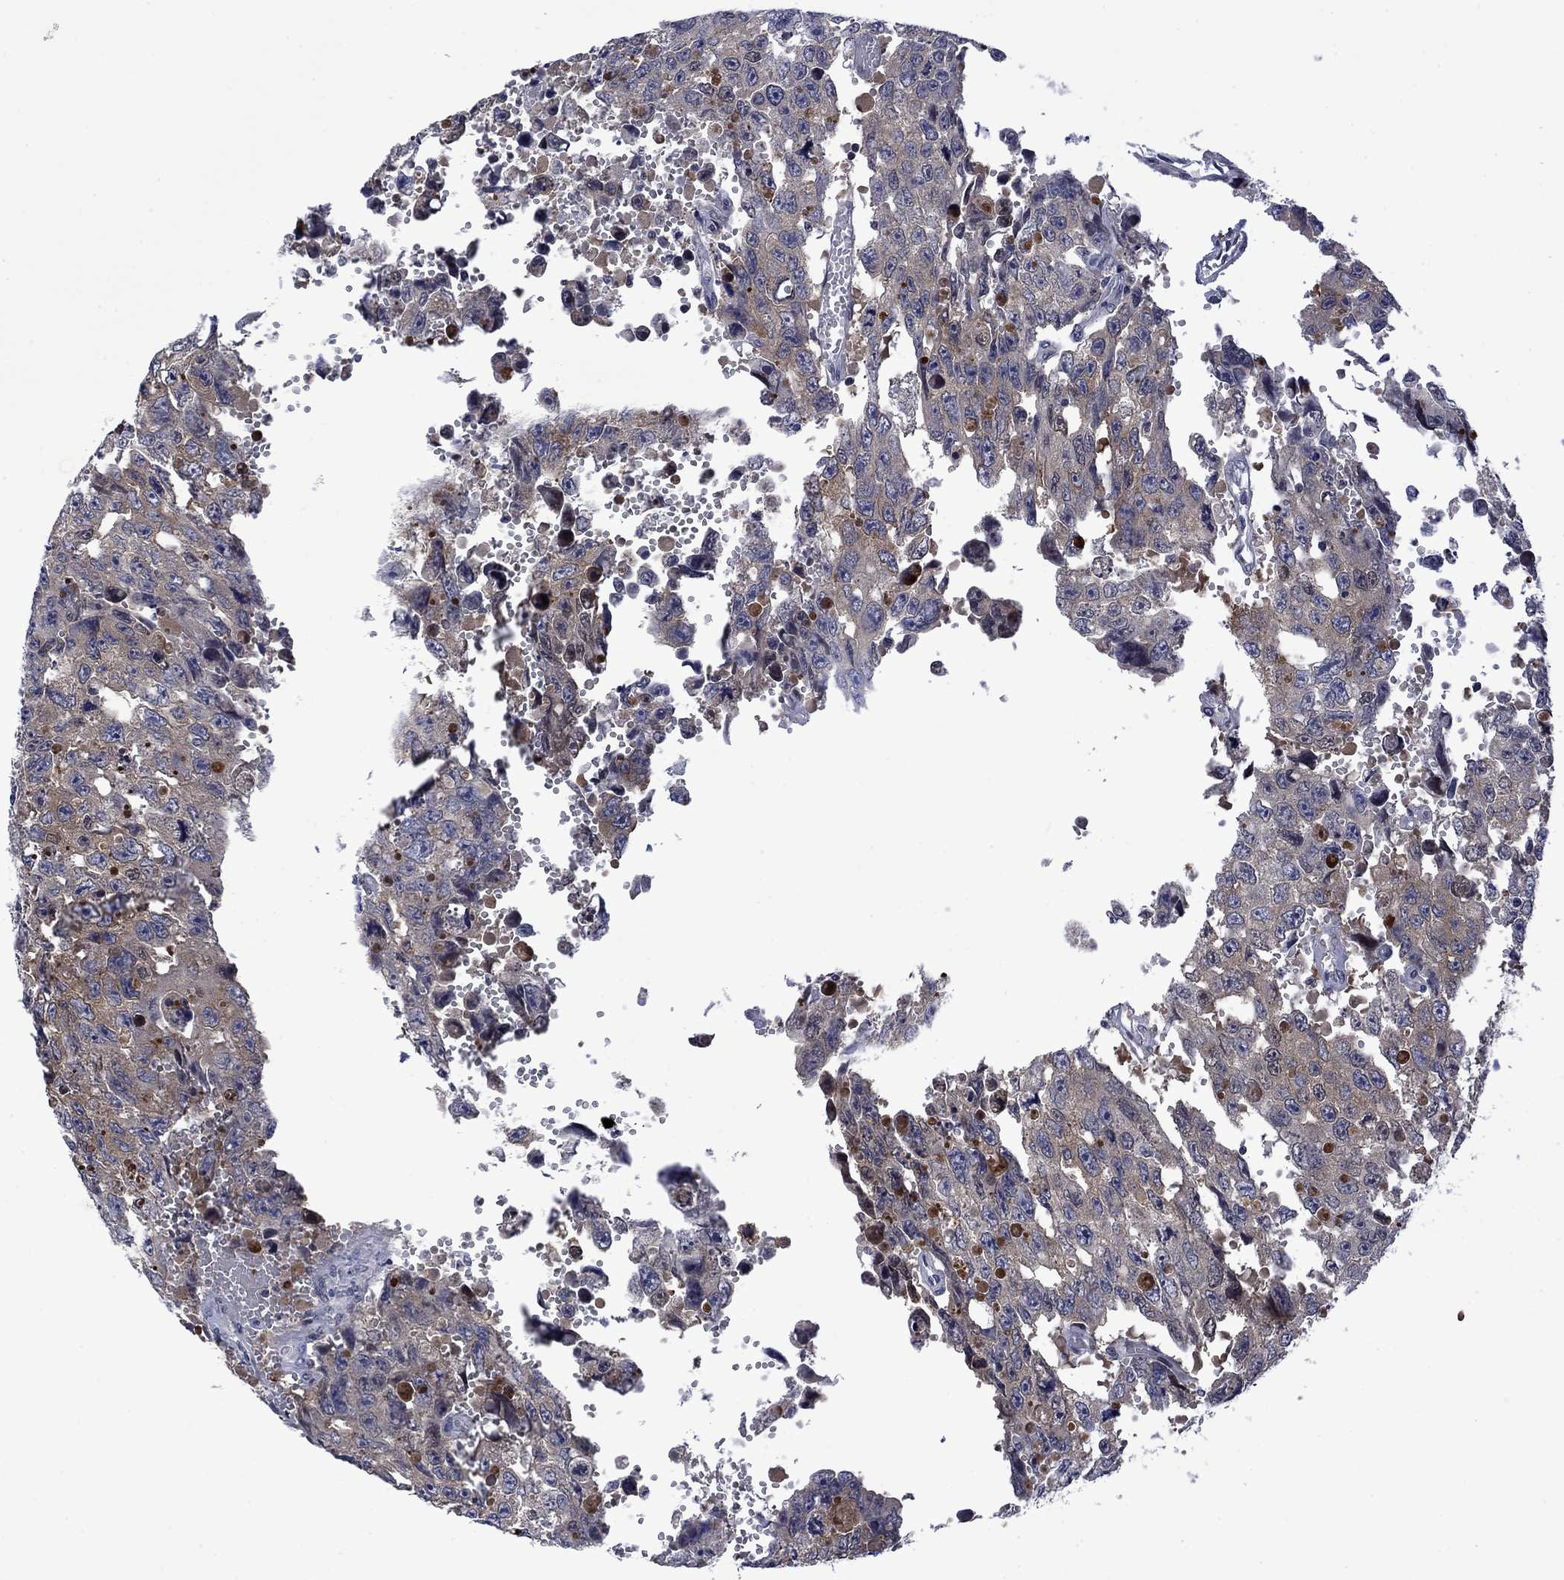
{"staining": {"intensity": "weak", "quantity": "25%-75%", "location": "cytoplasmic/membranous"}, "tissue": "testis cancer", "cell_type": "Tumor cells", "image_type": "cancer", "snomed": [{"axis": "morphology", "description": "Seminoma, NOS"}, {"axis": "topography", "description": "Testis"}], "caption": "Protein expression analysis of human testis seminoma reveals weak cytoplasmic/membranous staining in approximately 25%-75% of tumor cells. (brown staining indicates protein expression, while blue staining denotes nuclei).", "gene": "AGL", "patient": {"sex": "male", "age": 26}}